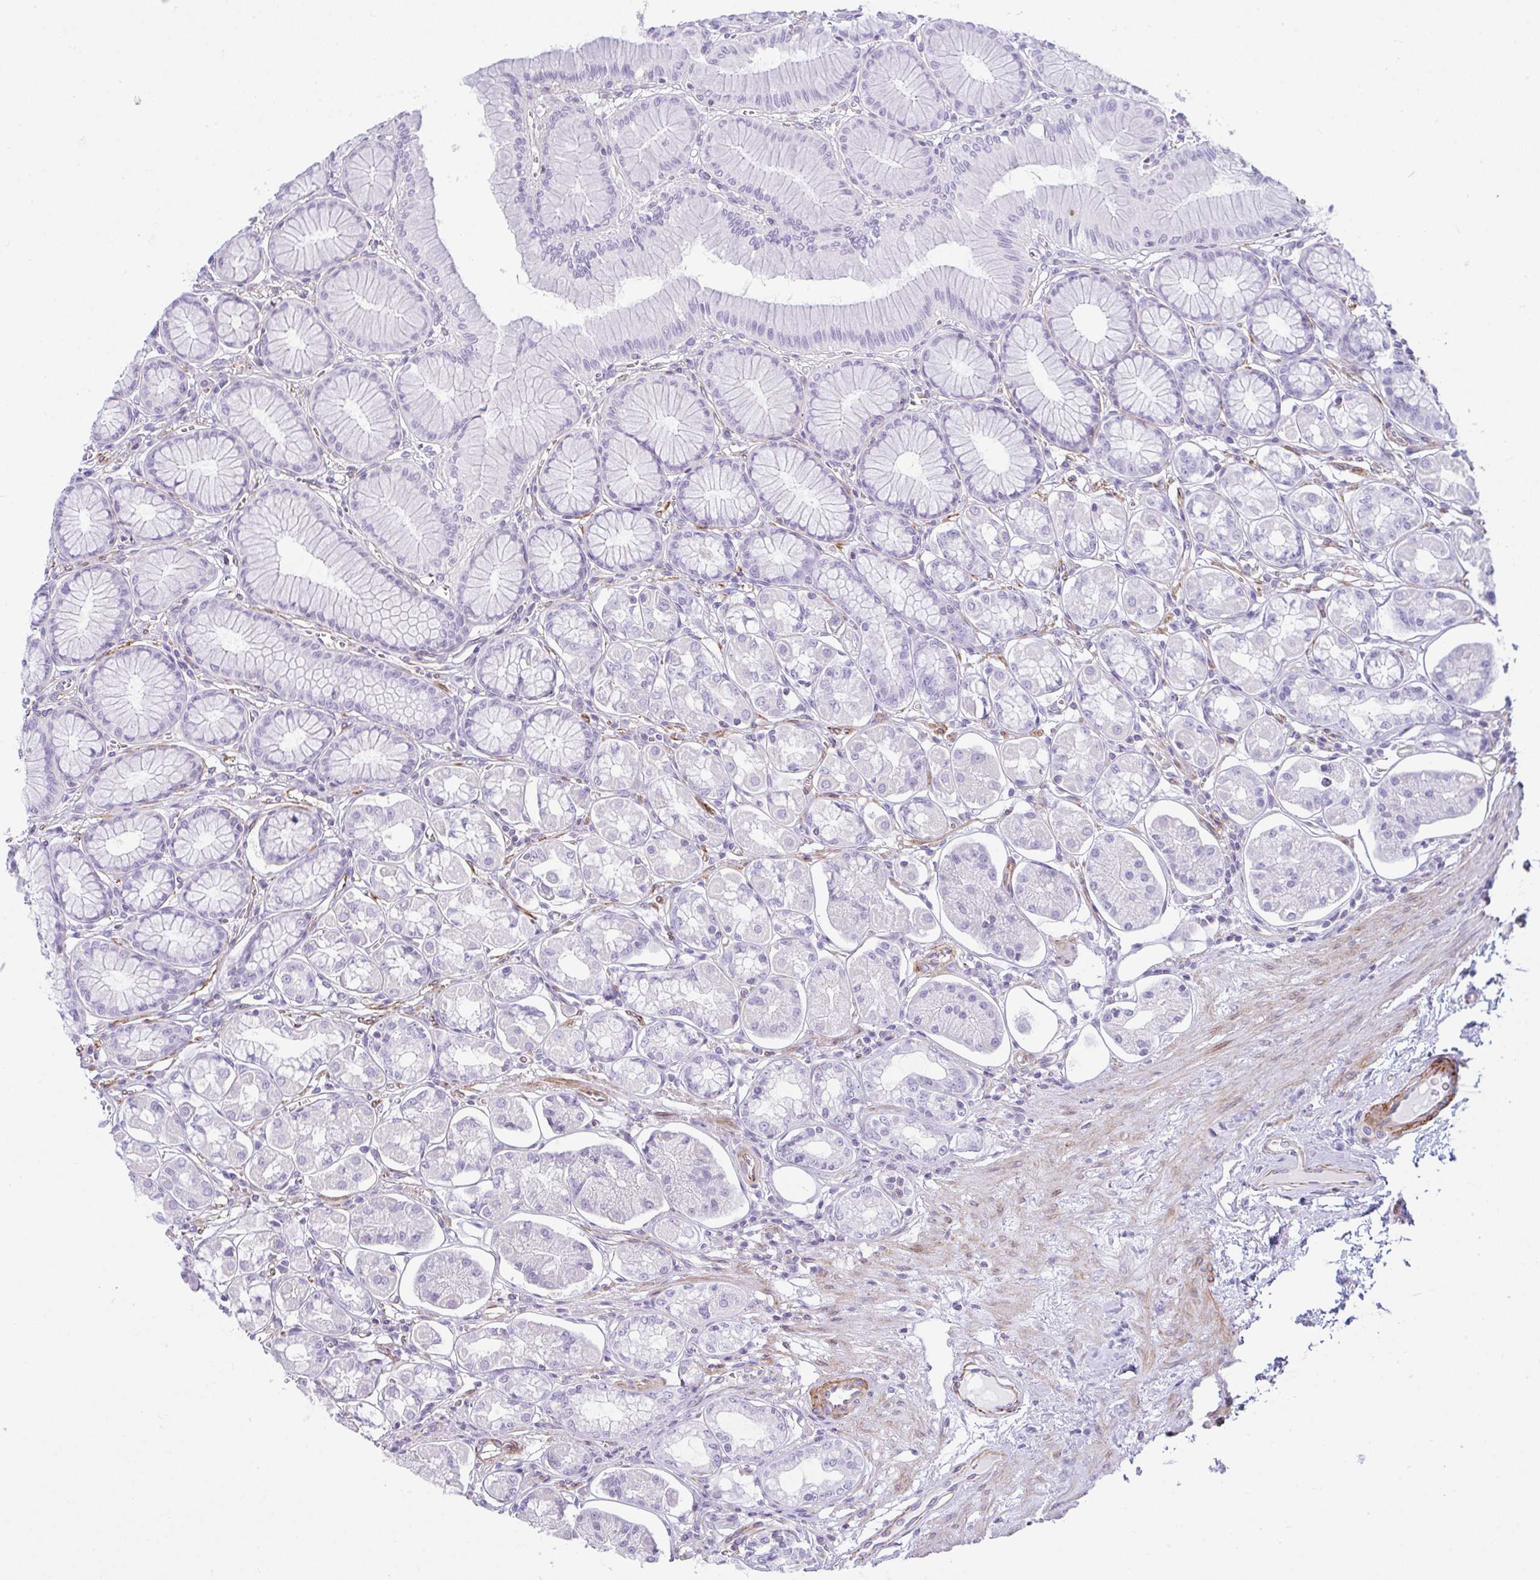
{"staining": {"intensity": "negative", "quantity": "none", "location": "none"}, "tissue": "stomach", "cell_type": "Glandular cells", "image_type": "normal", "snomed": [{"axis": "morphology", "description": "Normal tissue, NOS"}, {"axis": "topography", "description": "Stomach"}, {"axis": "topography", "description": "Stomach, lower"}], "caption": "Stomach stained for a protein using immunohistochemistry shows no positivity glandular cells.", "gene": "CDRT15", "patient": {"sex": "male", "age": 76}}